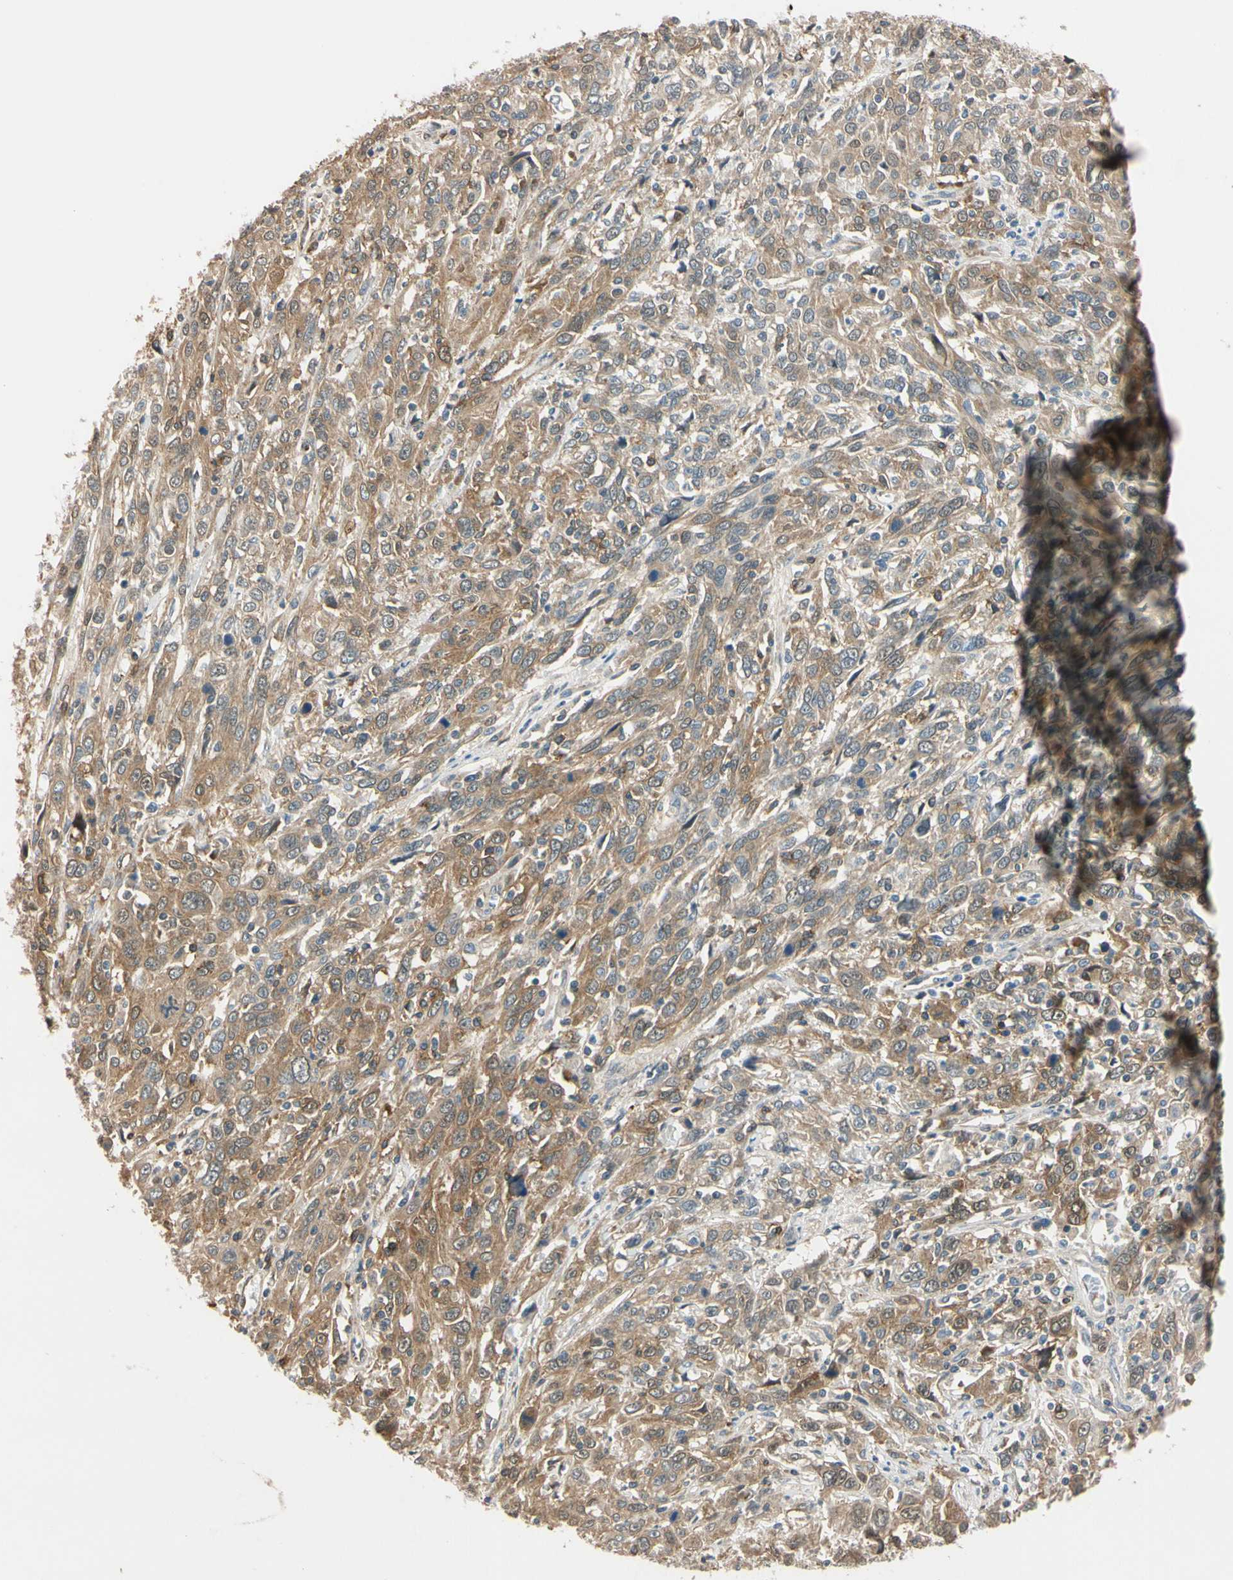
{"staining": {"intensity": "moderate", "quantity": ">75%", "location": "cytoplasmic/membranous,nuclear"}, "tissue": "cervical cancer", "cell_type": "Tumor cells", "image_type": "cancer", "snomed": [{"axis": "morphology", "description": "Squamous cell carcinoma, NOS"}, {"axis": "topography", "description": "Cervix"}], "caption": "Tumor cells show medium levels of moderate cytoplasmic/membranous and nuclear staining in about >75% of cells in squamous cell carcinoma (cervical).", "gene": "RASGRF1", "patient": {"sex": "female", "age": 46}}